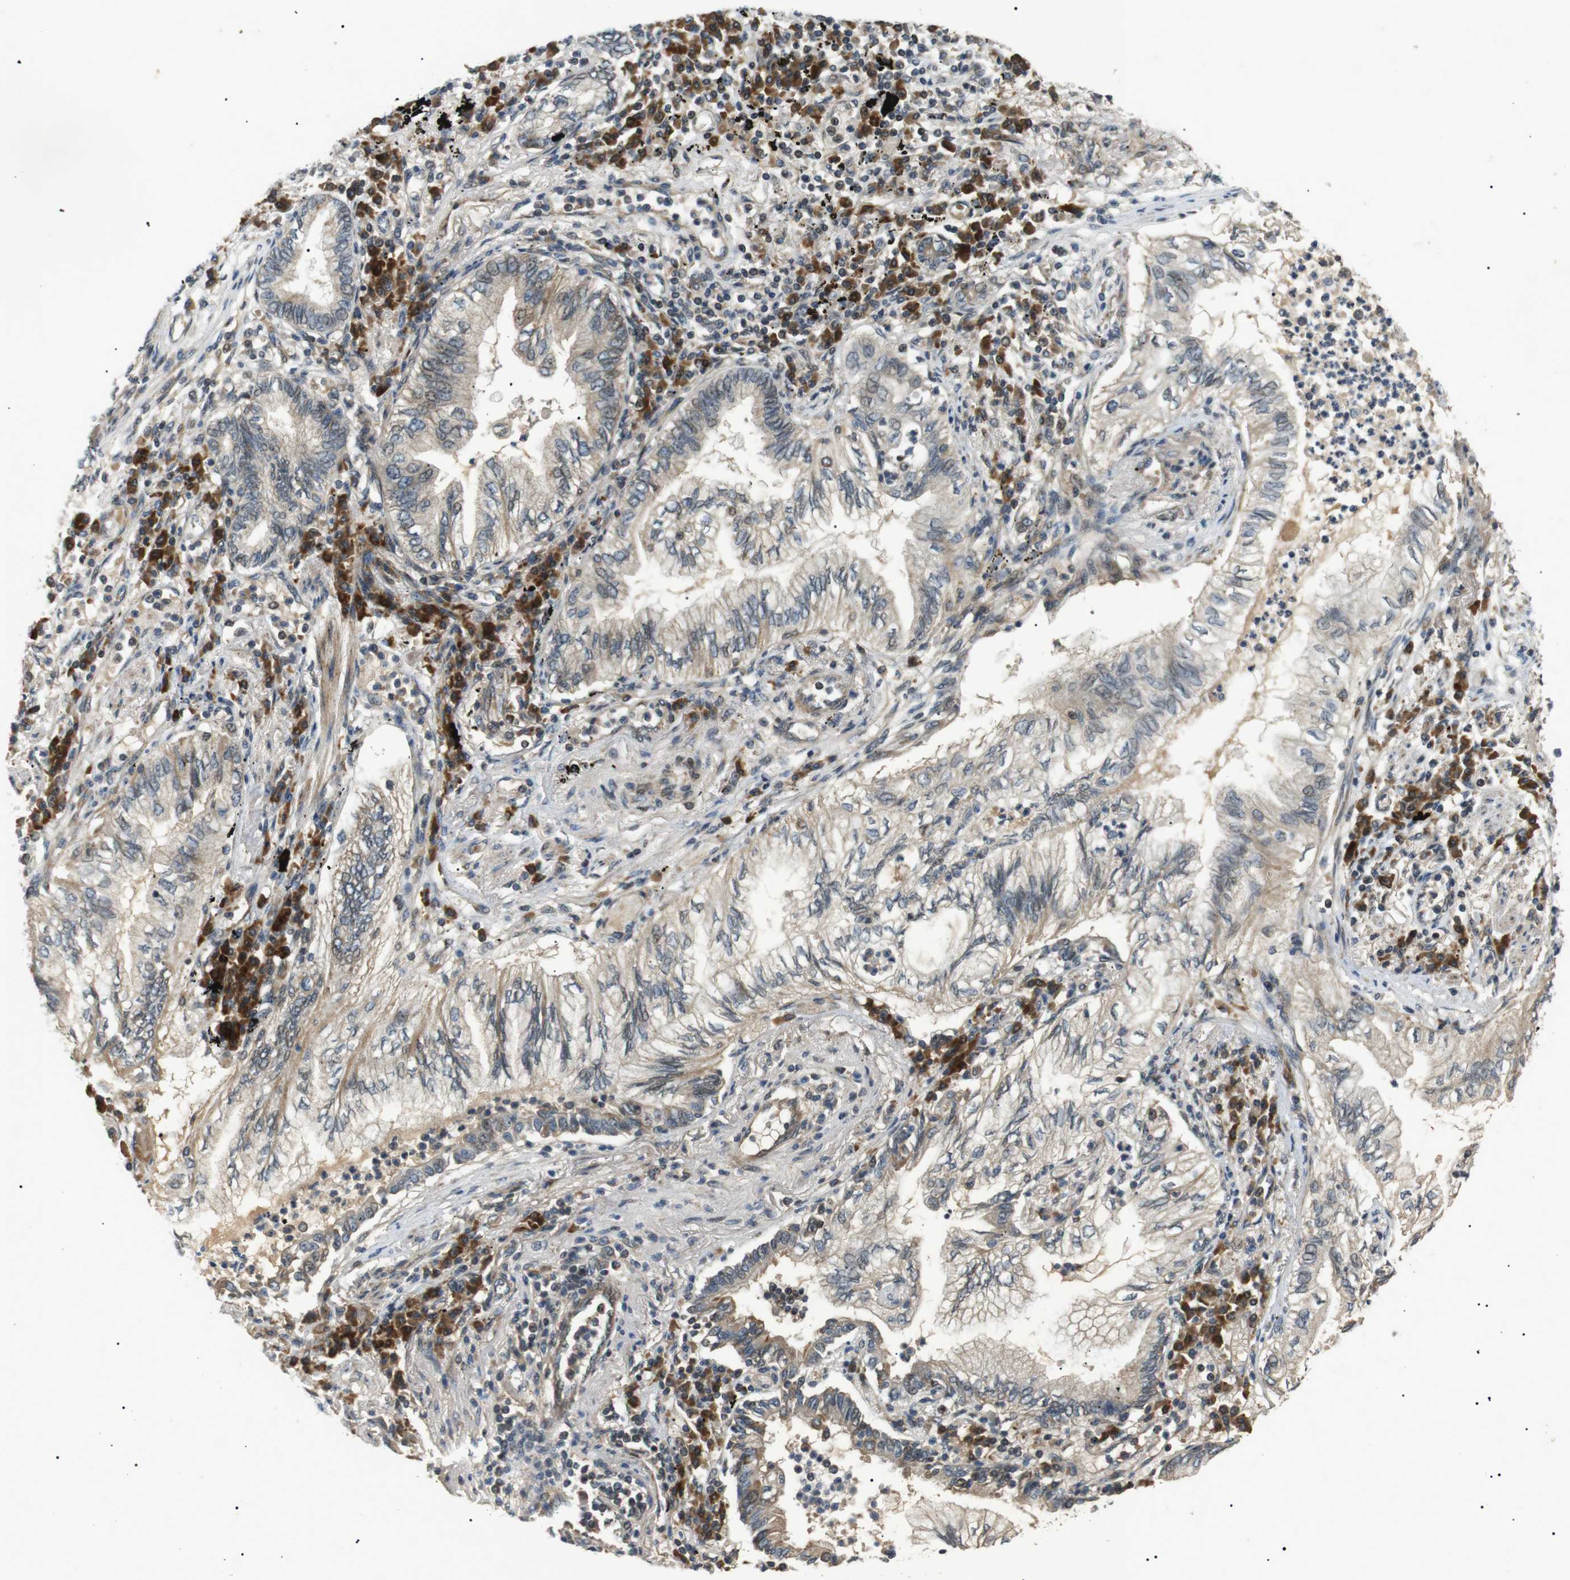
{"staining": {"intensity": "weak", "quantity": ">75%", "location": "cytoplasmic/membranous"}, "tissue": "lung cancer", "cell_type": "Tumor cells", "image_type": "cancer", "snomed": [{"axis": "morphology", "description": "Normal tissue, NOS"}, {"axis": "morphology", "description": "Adenocarcinoma, NOS"}, {"axis": "topography", "description": "Bronchus"}, {"axis": "topography", "description": "Lung"}], "caption": "Tumor cells exhibit low levels of weak cytoplasmic/membranous positivity in approximately >75% of cells in human lung adenocarcinoma.", "gene": "HSPA13", "patient": {"sex": "female", "age": 70}}